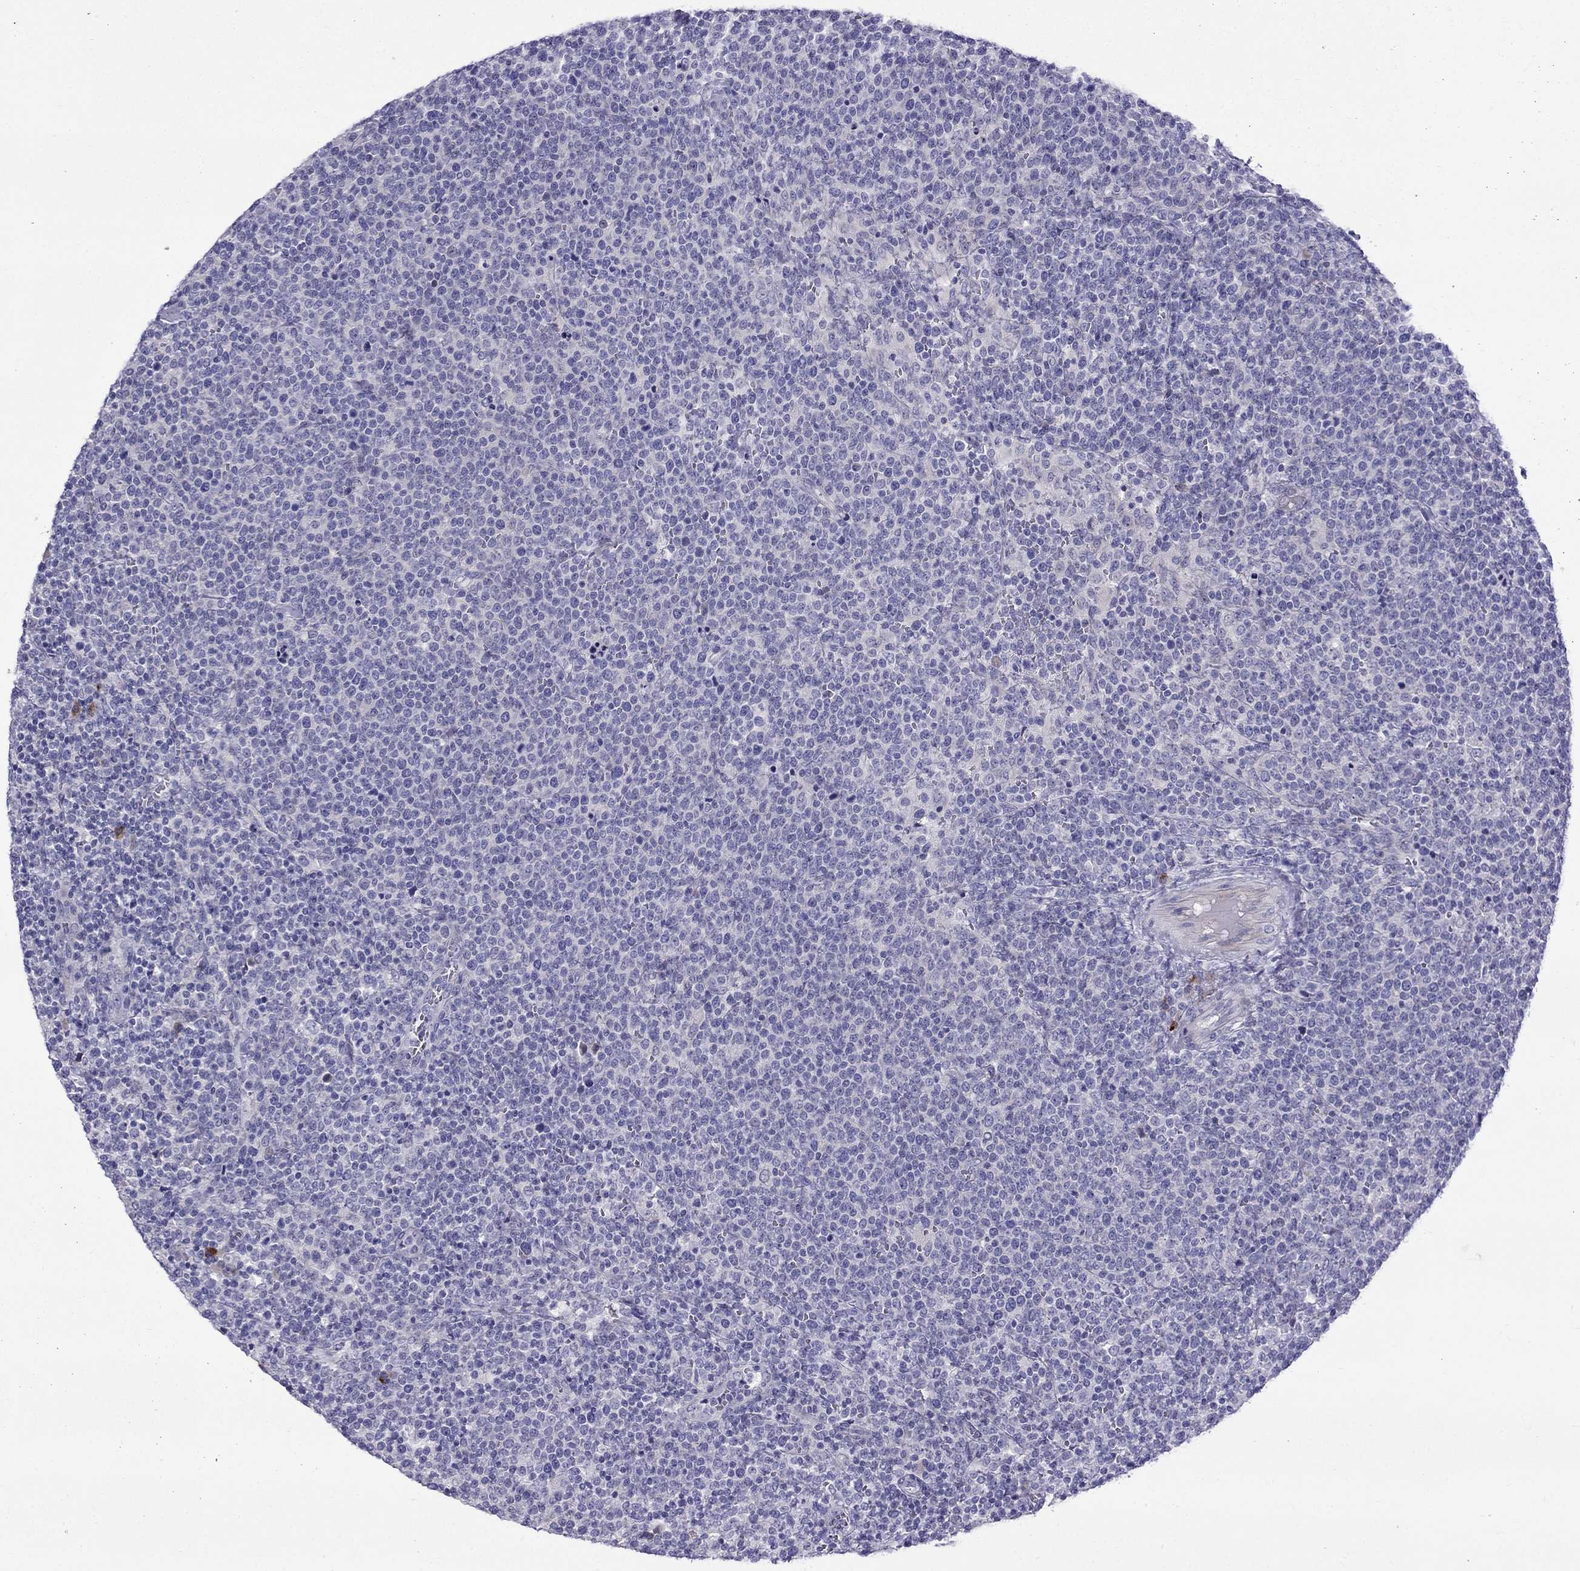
{"staining": {"intensity": "negative", "quantity": "none", "location": "none"}, "tissue": "lymphoma", "cell_type": "Tumor cells", "image_type": "cancer", "snomed": [{"axis": "morphology", "description": "Malignant lymphoma, non-Hodgkin's type, High grade"}, {"axis": "topography", "description": "Lymph node"}], "caption": "Image shows no protein staining in tumor cells of lymphoma tissue.", "gene": "PATE1", "patient": {"sex": "male", "age": 61}}